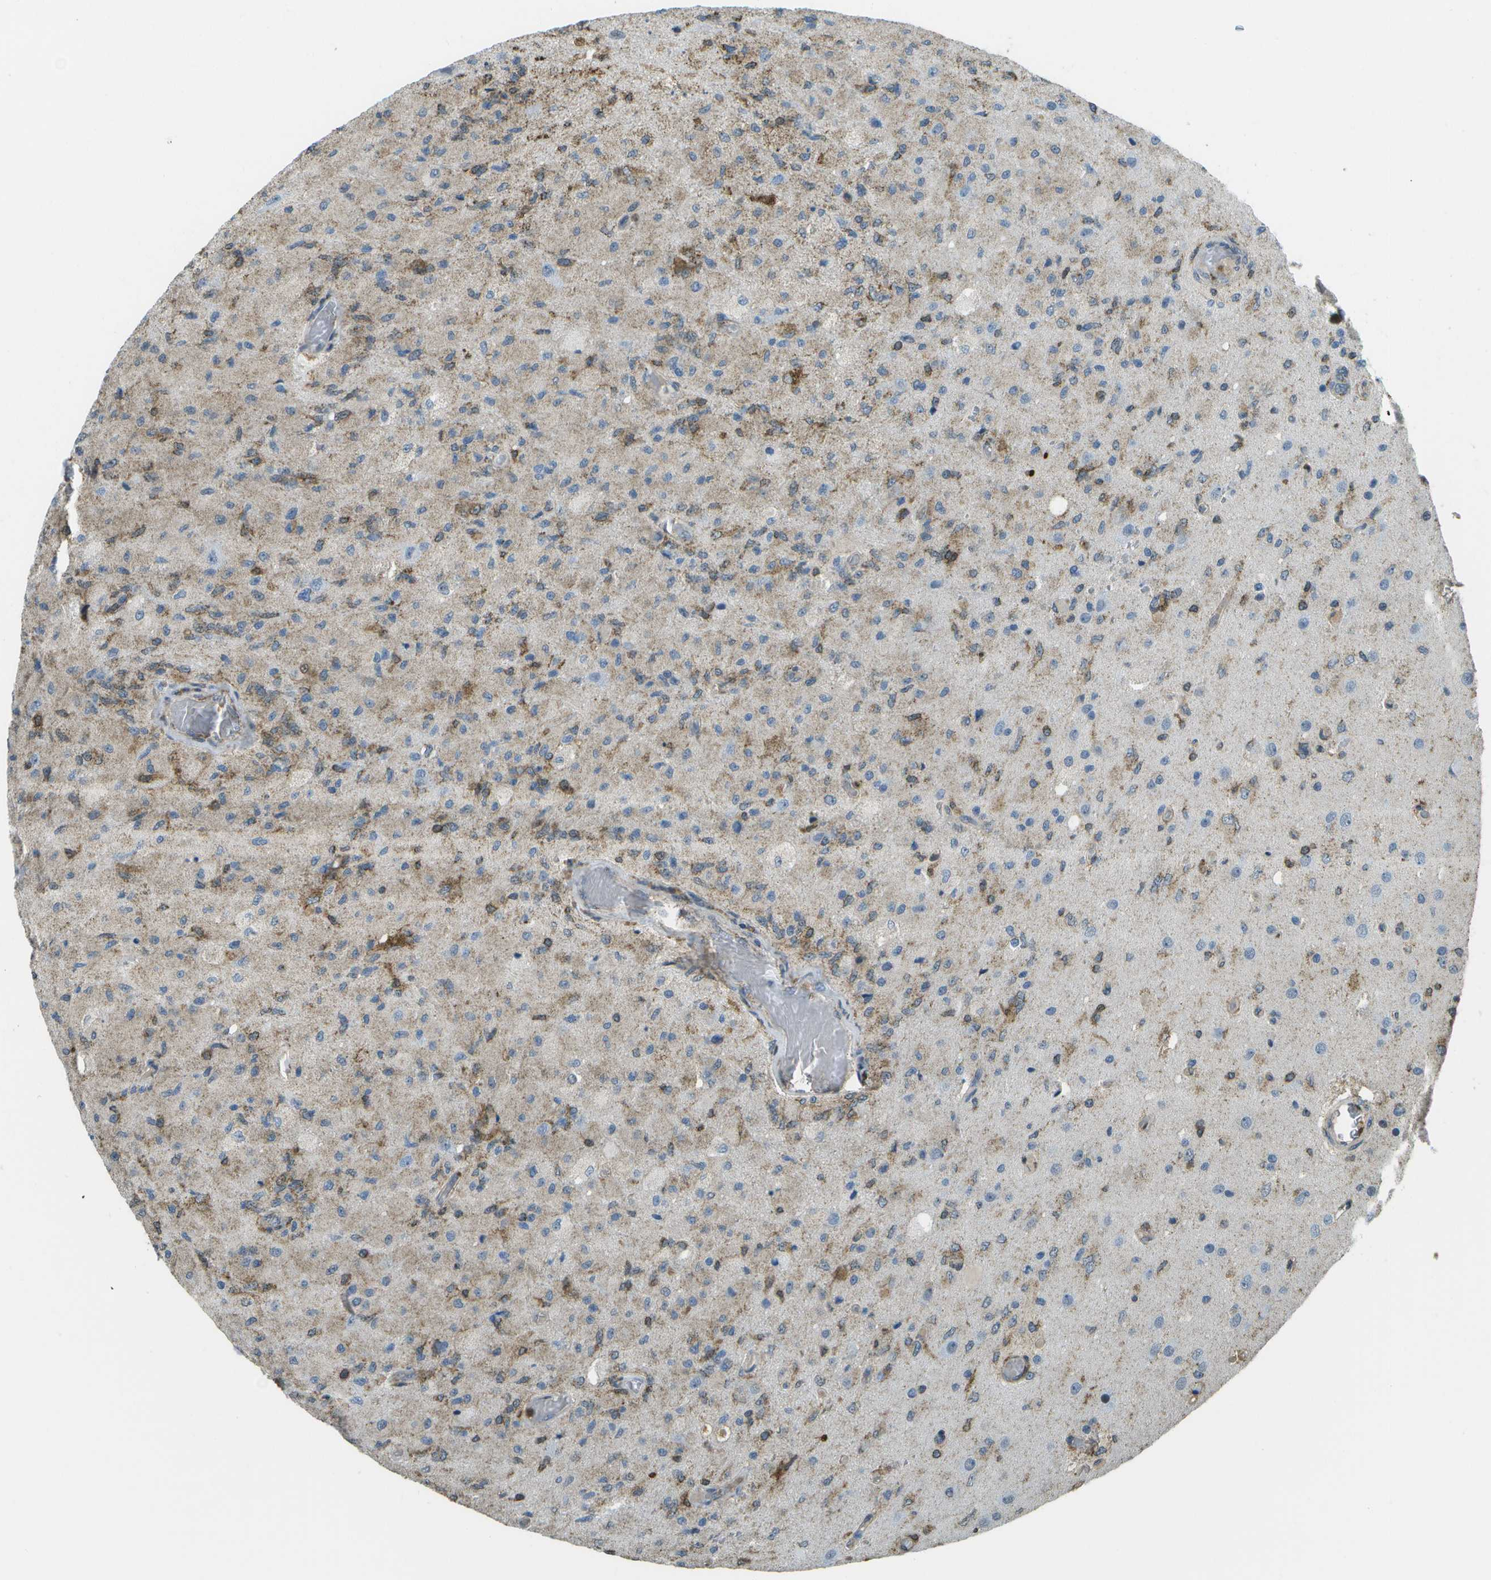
{"staining": {"intensity": "weak", "quantity": ">75%", "location": "cytoplasmic/membranous"}, "tissue": "glioma", "cell_type": "Tumor cells", "image_type": "cancer", "snomed": [{"axis": "morphology", "description": "Normal tissue, NOS"}, {"axis": "morphology", "description": "Glioma, malignant, High grade"}, {"axis": "topography", "description": "Cerebral cortex"}], "caption": "Malignant glioma (high-grade) stained with a brown dye shows weak cytoplasmic/membranous positive staining in about >75% of tumor cells.", "gene": "CACHD1", "patient": {"sex": "male", "age": 77}}